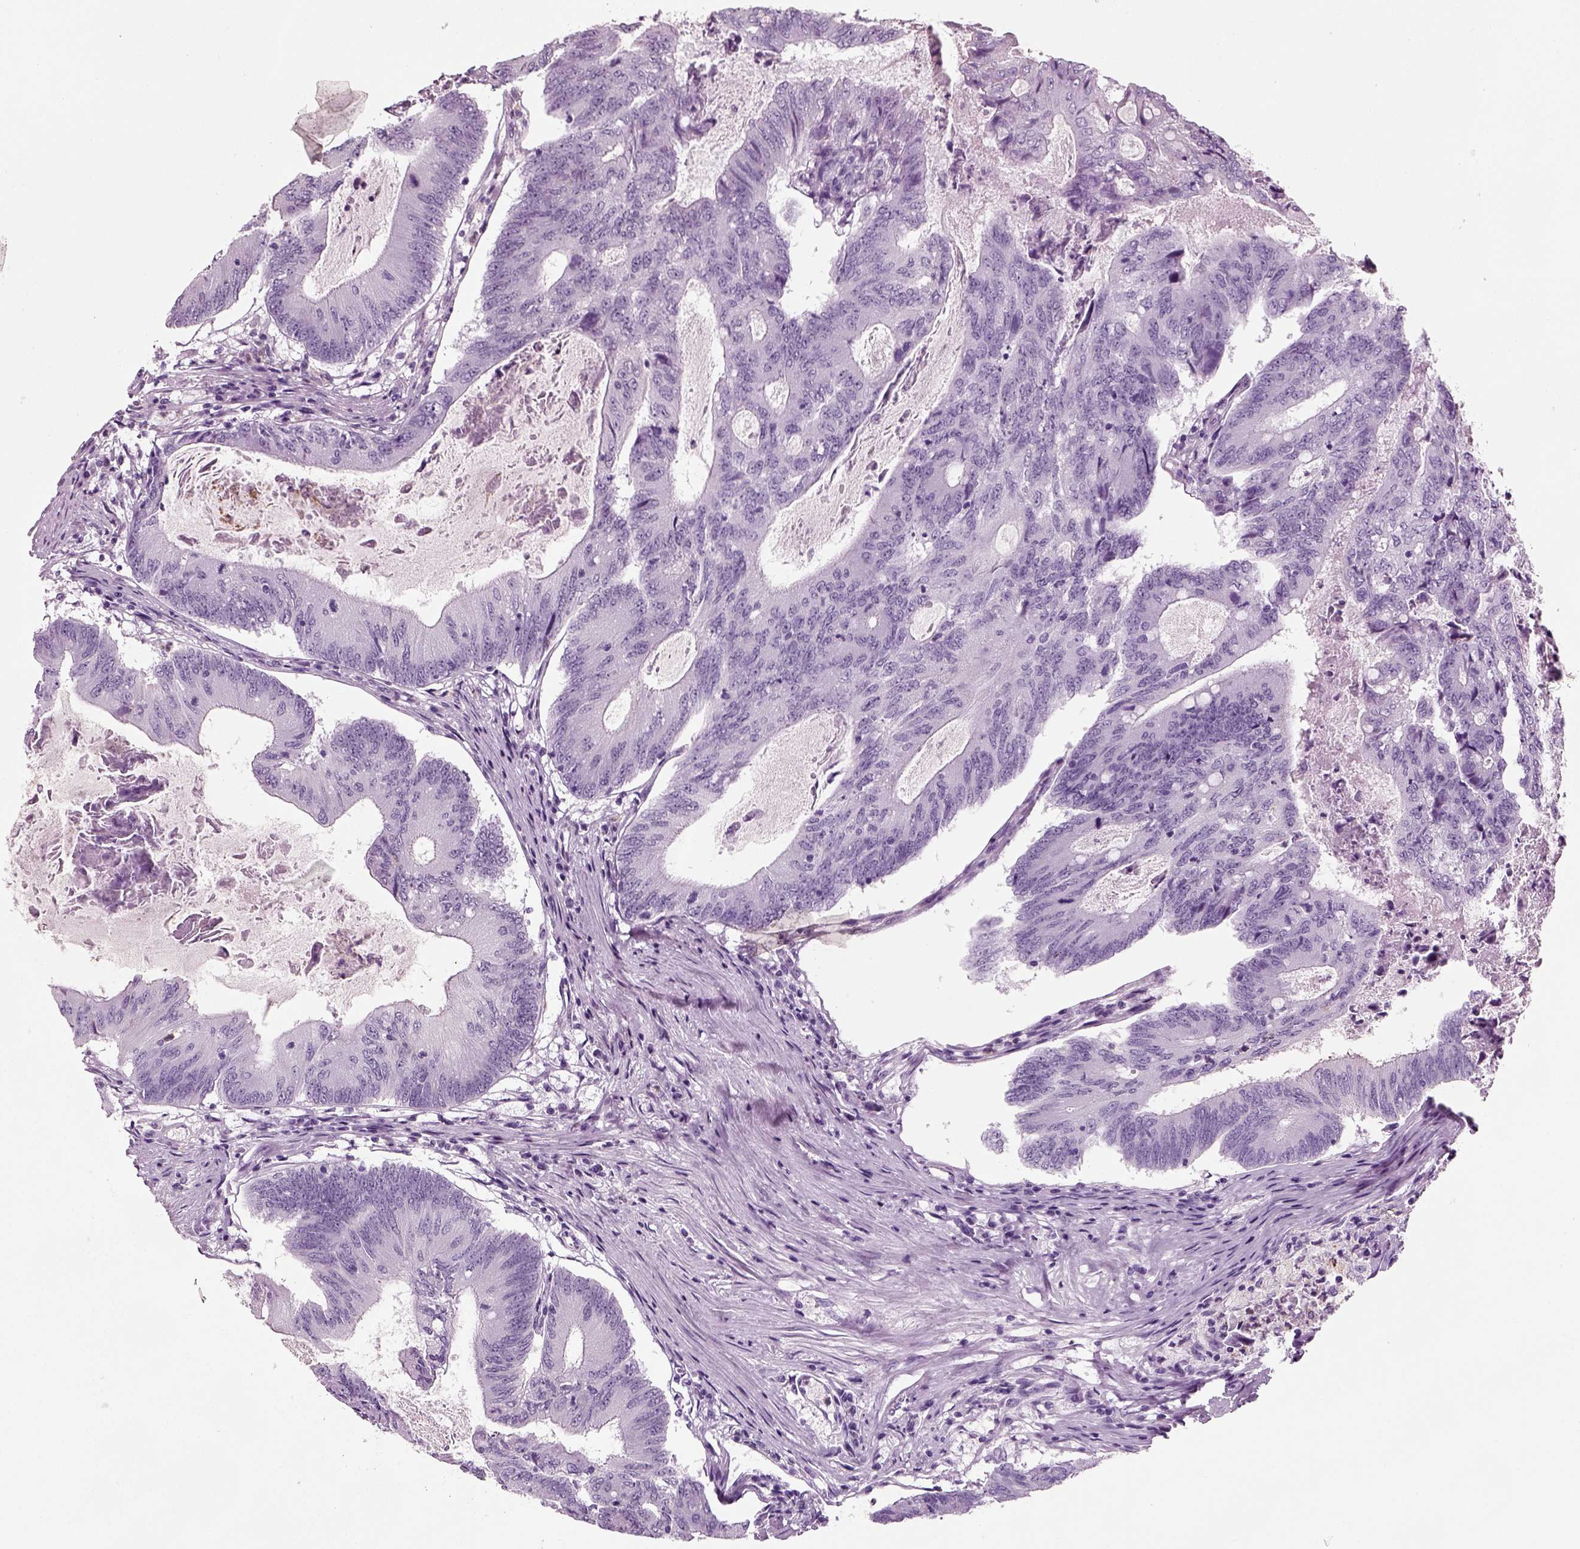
{"staining": {"intensity": "negative", "quantity": "none", "location": "none"}, "tissue": "colorectal cancer", "cell_type": "Tumor cells", "image_type": "cancer", "snomed": [{"axis": "morphology", "description": "Adenocarcinoma, NOS"}, {"axis": "topography", "description": "Colon"}], "caption": "Immunohistochemistry histopathology image of human colorectal adenocarcinoma stained for a protein (brown), which displays no positivity in tumor cells. The staining was performed using DAB to visualize the protein expression in brown, while the nuclei were stained in blue with hematoxylin (Magnification: 20x).", "gene": "CRABP1", "patient": {"sex": "female", "age": 70}}